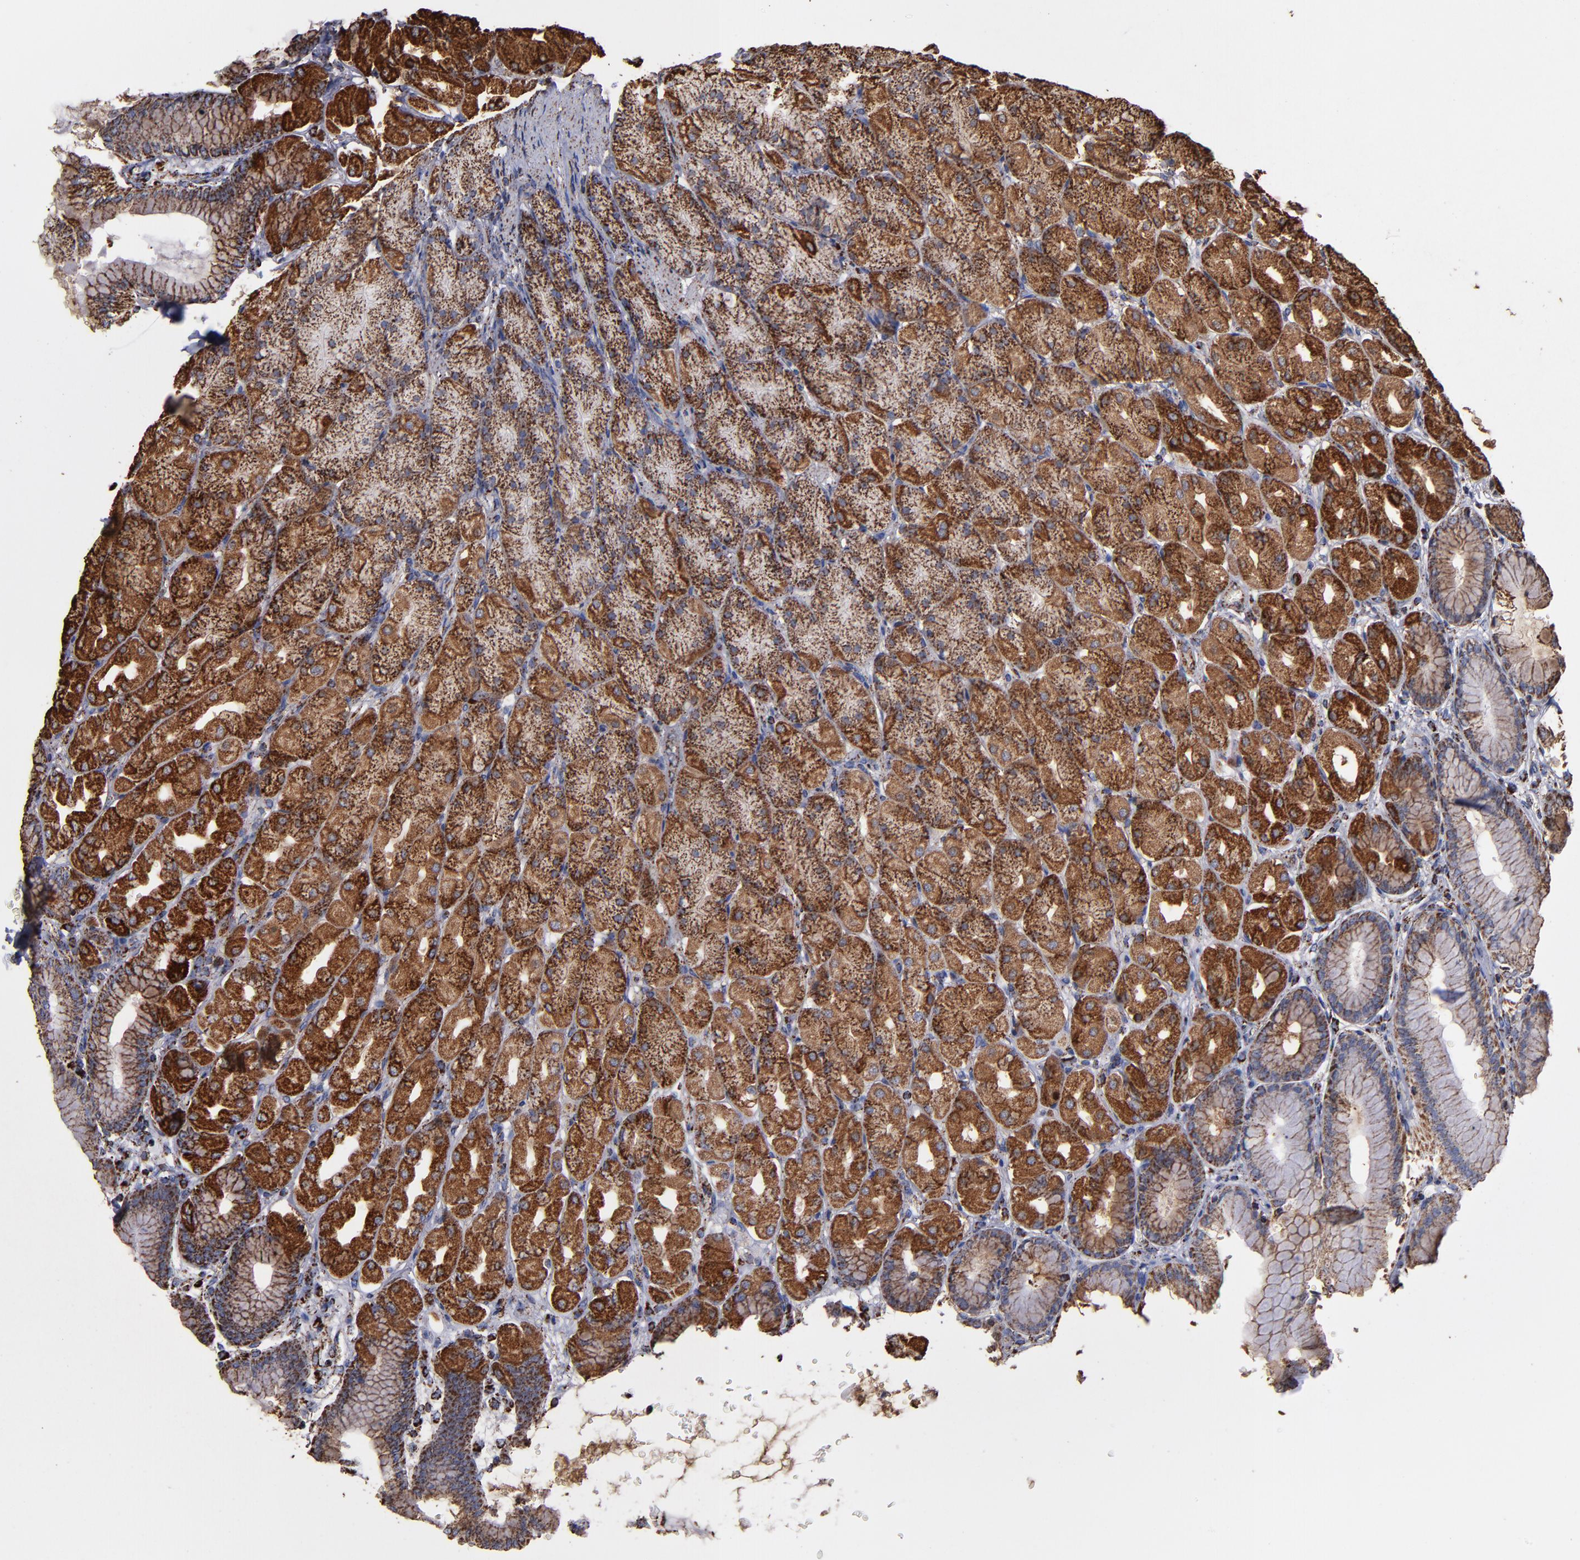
{"staining": {"intensity": "strong", "quantity": ">75%", "location": "cytoplasmic/membranous"}, "tissue": "stomach", "cell_type": "Glandular cells", "image_type": "normal", "snomed": [{"axis": "morphology", "description": "Normal tissue, NOS"}, {"axis": "topography", "description": "Stomach, upper"}], "caption": "DAB immunohistochemical staining of benign stomach exhibits strong cytoplasmic/membranous protein staining in approximately >75% of glandular cells.", "gene": "SOD2", "patient": {"sex": "female", "age": 56}}